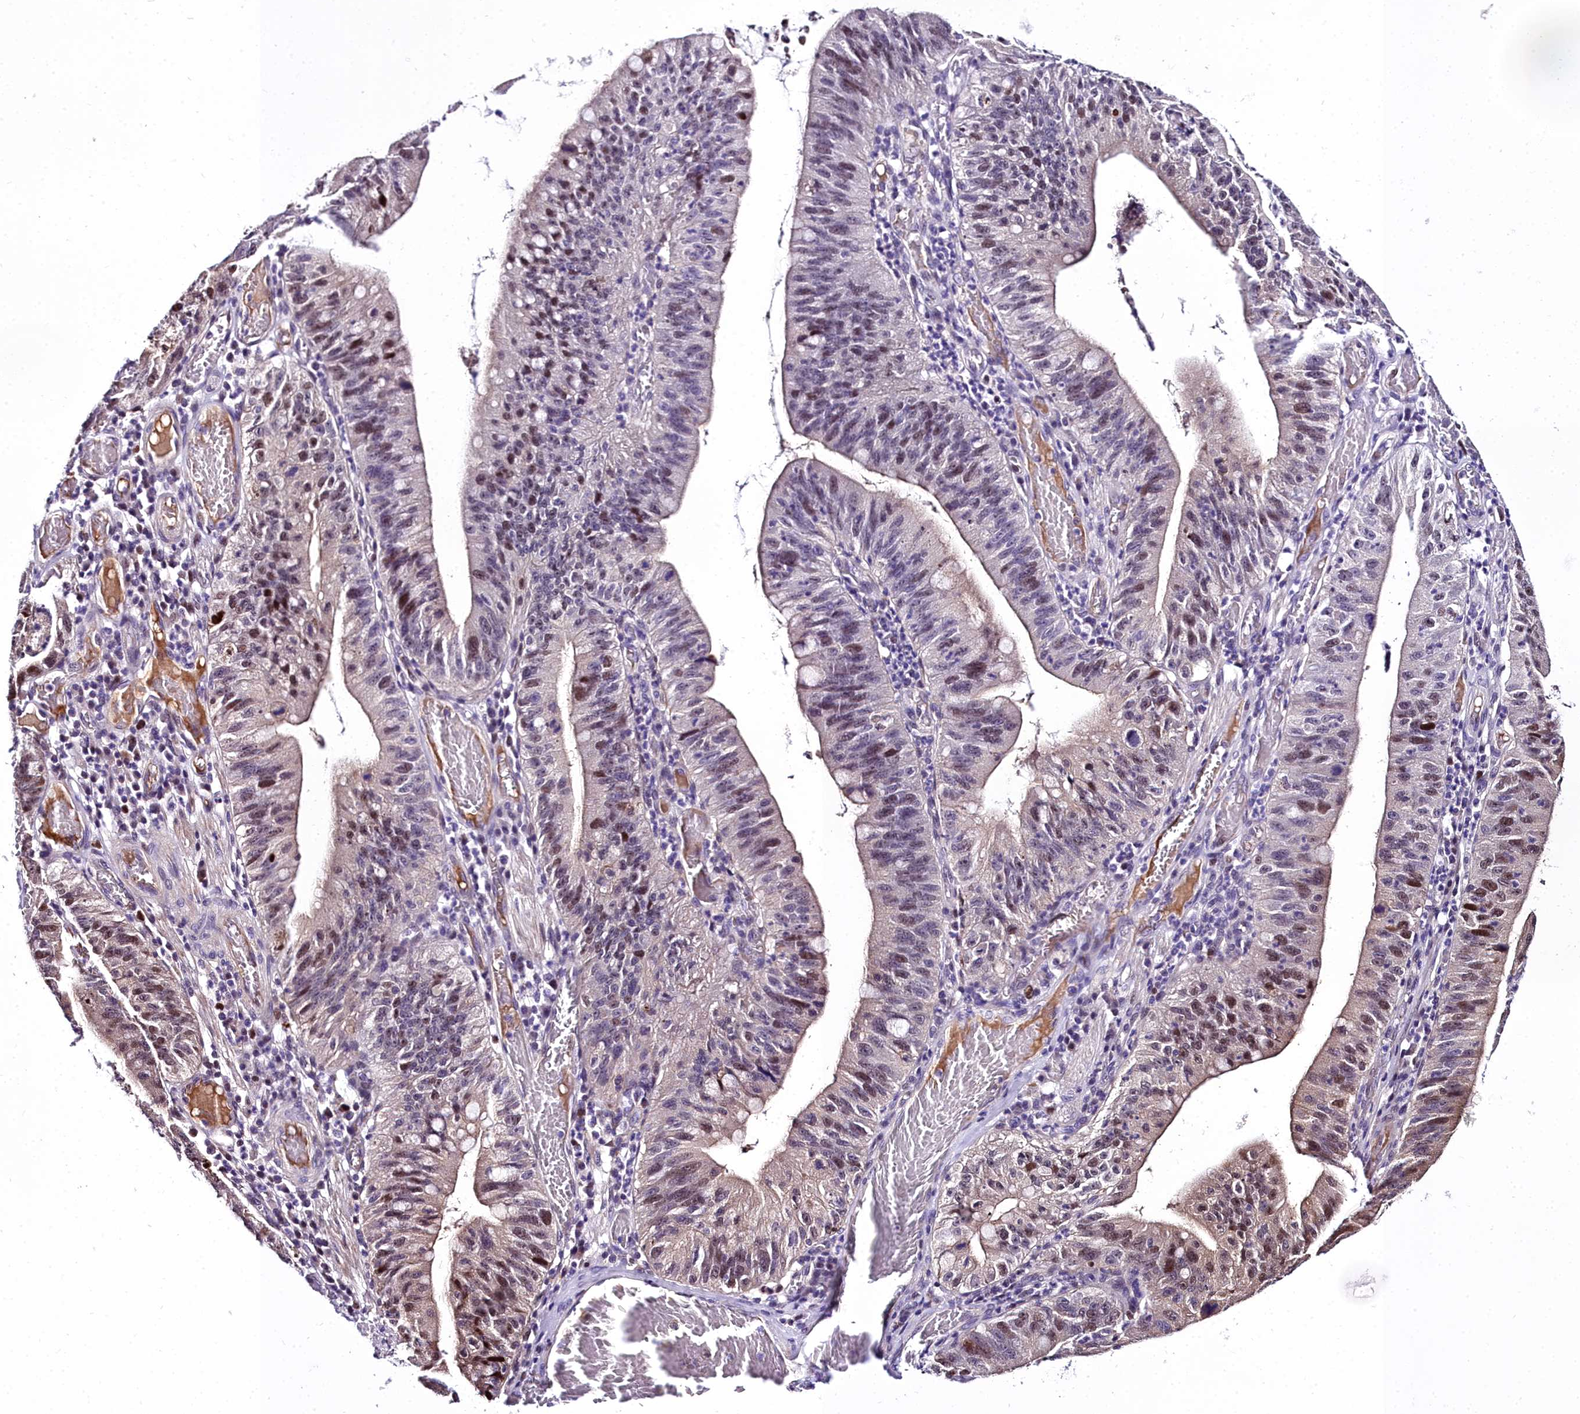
{"staining": {"intensity": "moderate", "quantity": "<25%", "location": "nuclear"}, "tissue": "stomach cancer", "cell_type": "Tumor cells", "image_type": "cancer", "snomed": [{"axis": "morphology", "description": "Adenocarcinoma, NOS"}, {"axis": "topography", "description": "Stomach"}], "caption": "Stomach adenocarcinoma stained with immunohistochemistry (IHC) displays moderate nuclear positivity in about <25% of tumor cells.", "gene": "TRIML2", "patient": {"sex": "male", "age": 59}}